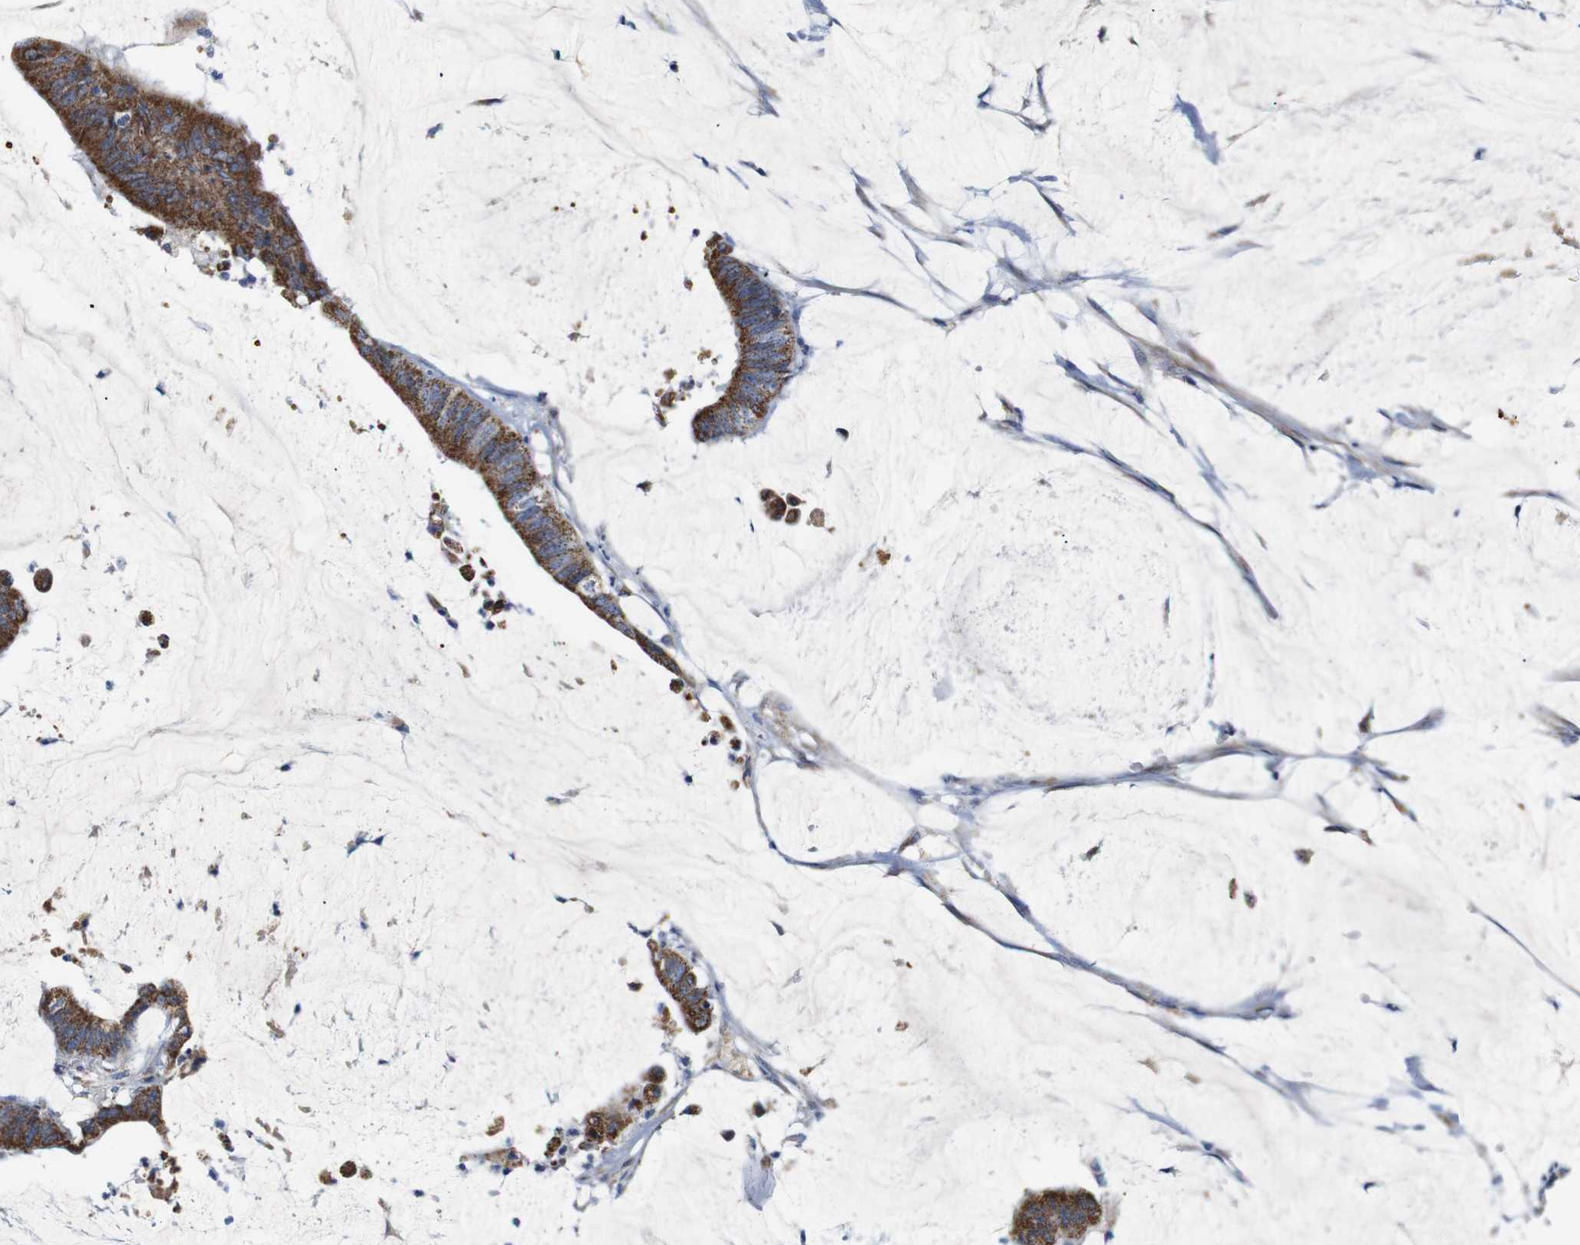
{"staining": {"intensity": "strong", "quantity": ">75%", "location": "cytoplasmic/membranous"}, "tissue": "colorectal cancer", "cell_type": "Tumor cells", "image_type": "cancer", "snomed": [{"axis": "morphology", "description": "Adenocarcinoma, NOS"}, {"axis": "topography", "description": "Rectum"}], "caption": "Brown immunohistochemical staining in colorectal cancer reveals strong cytoplasmic/membranous positivity in about >75% of tumor cells.", "gene": "FAM171B", "patient": {"sex": "female", "age": 66}}